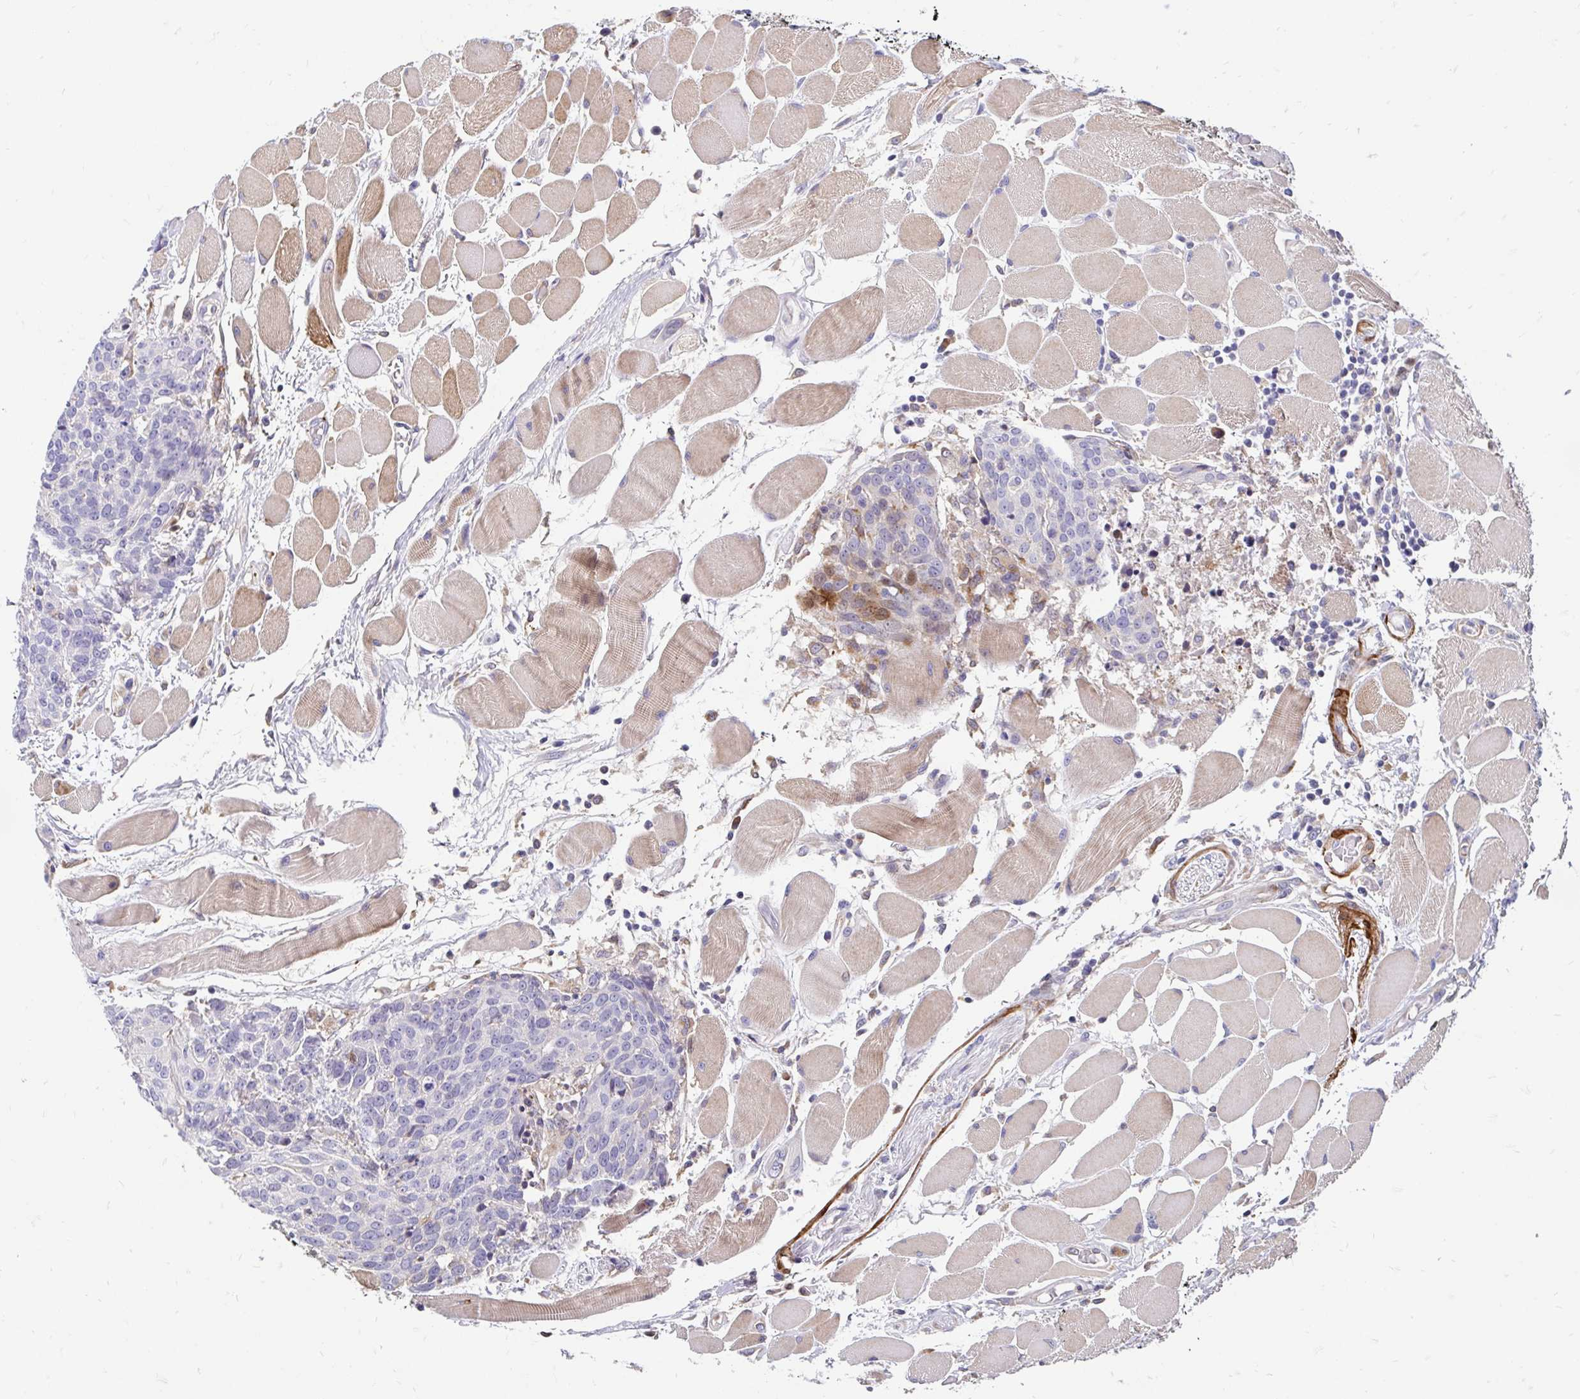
{"staining": {"intensity": "negative", "quantity": "none", "location": "none"}, "tissue": "head and neck cancer", "cell_type": "Tumor cells", "image_type": "cancer", "snomed": [{"axis": "morphology", "description": "Squamous cell carcinoma, NOS"}, {"axis": "topography", "description": "Oral tissue"}, {"axis": "topography", "description": "Head-Neck"}], "caption": "Immunohistochemical staining of head and neck cancer demonstrates no significant positivity in tumor cells.", "gene": "CDKL1", "patient": {"sex": "male", "age": 64}}